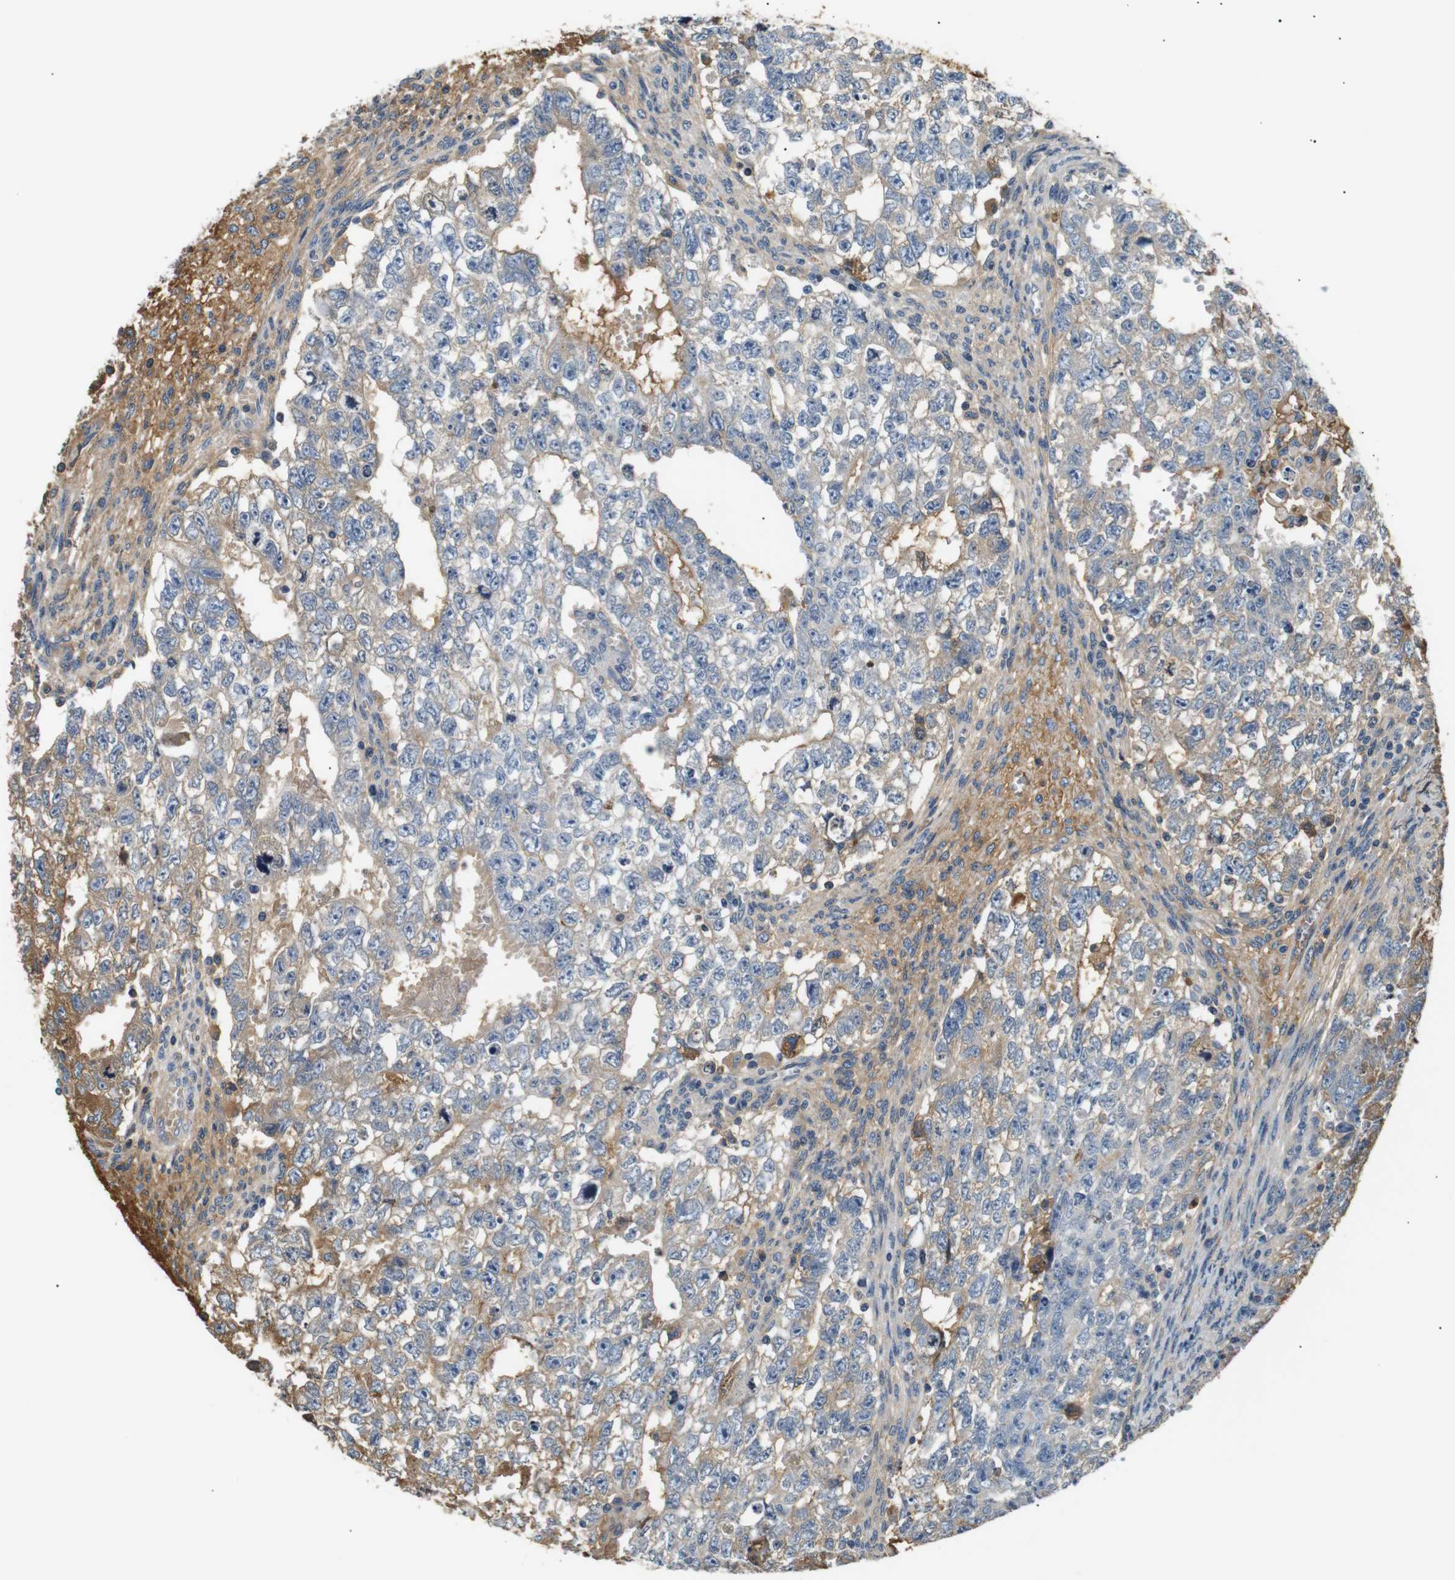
{"staining": {"intensity": "moderate", "quantity": "25%-75%", "location": "cytoplasmic/membranous"}, "tissue": "testis cancer", "cell_type": "Tumor cells", "image_type": "cancer", "snomed": [{"axis": "morphology", "description": "Seminoma, NOS"}, {"axis": "morphology", "description": "Carcinoma, Embryonal, NOS"}, {"axis": "topography", "description": "Testis"}], "caption": "Testis cancer stained with immunohistochemistry exhibits moderate cytoplasmic/membranous positivity in approximately 25%-75% of tumor cells.", "gene": "LHCGR", "patient": {"sex": "male", "age": 38}}